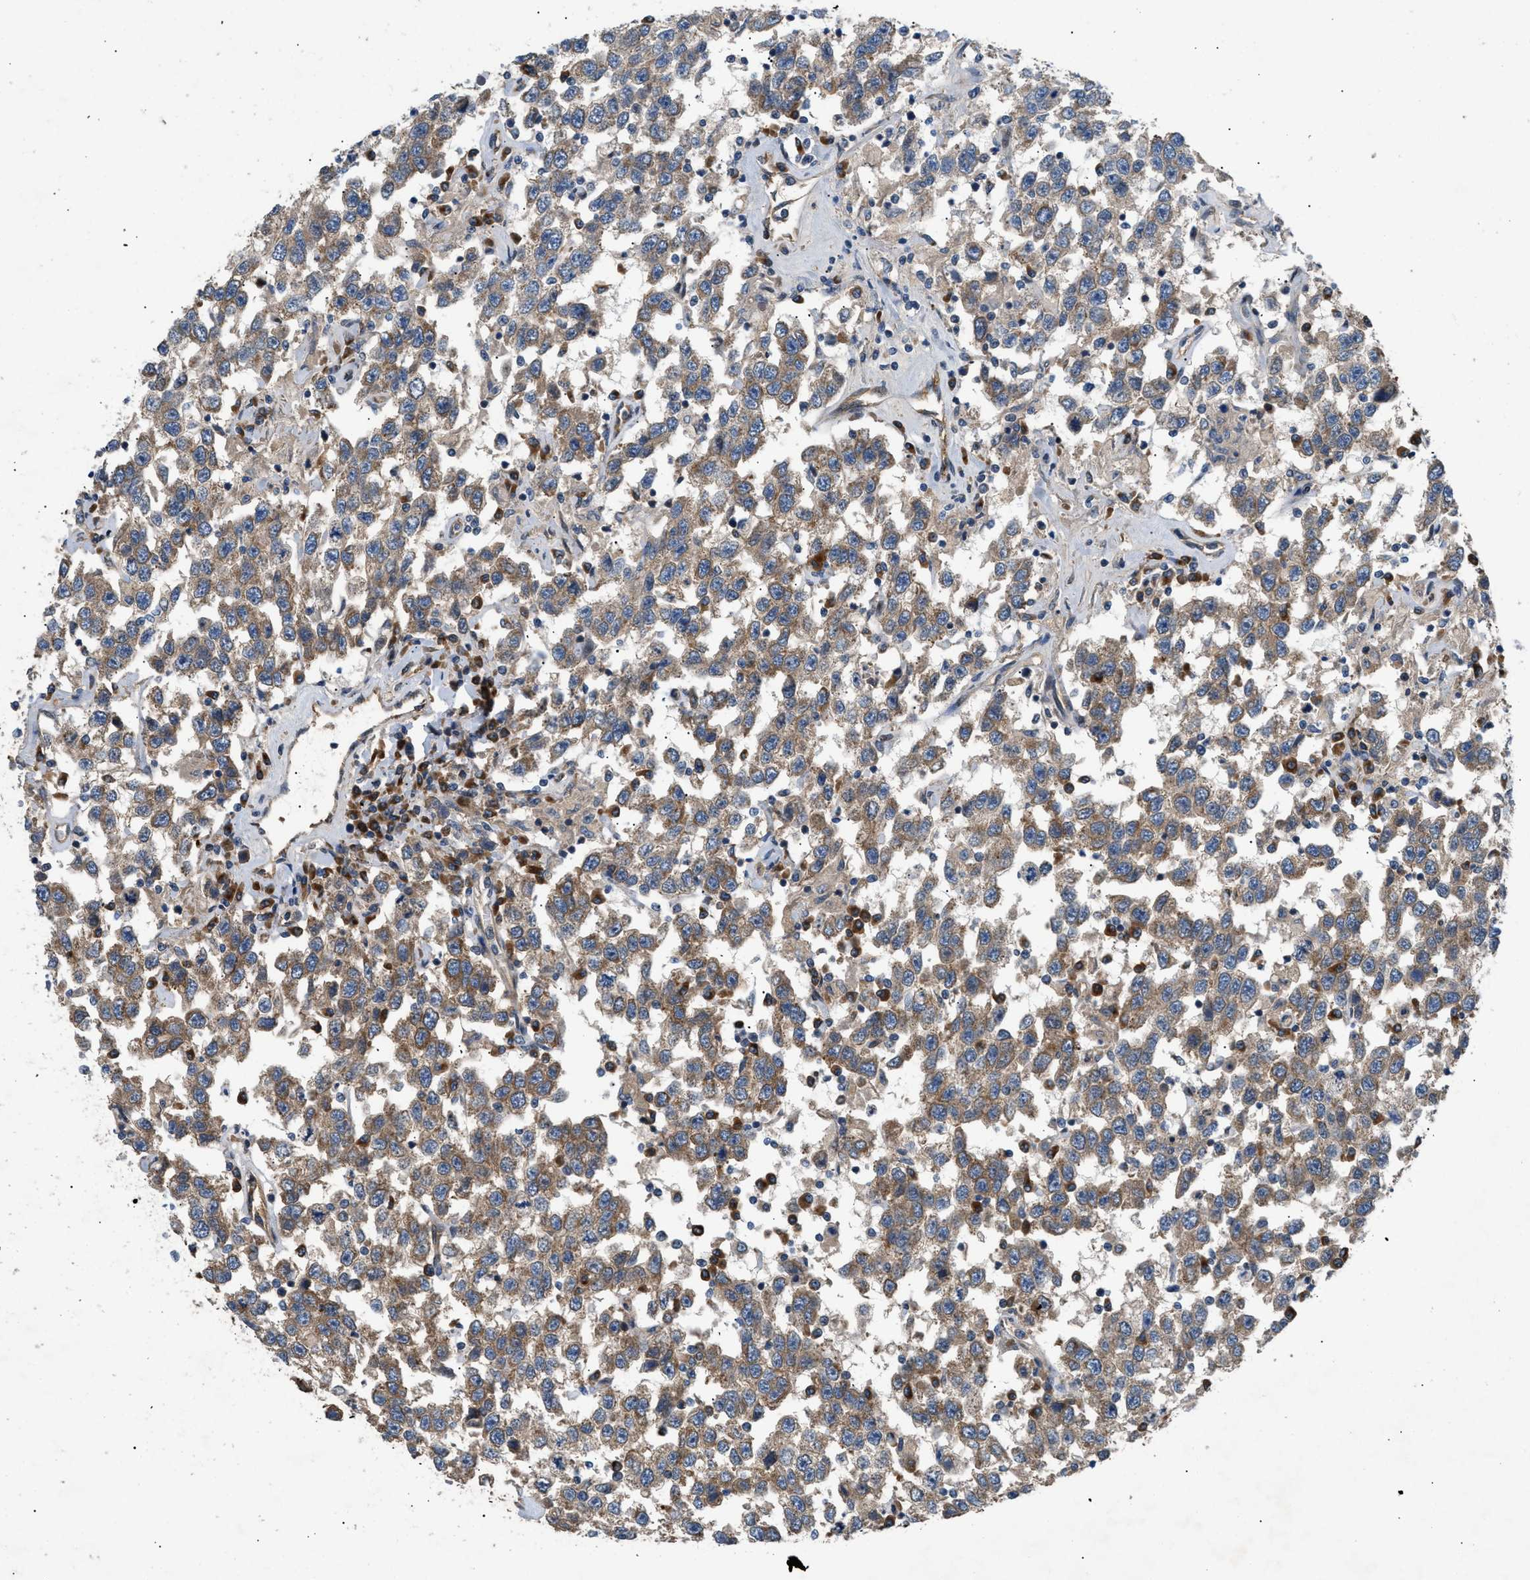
{"staining": {"intensity": "moderate", "quantity": ">75%", "location": "cytoplasmic/membranous"}, "tissue": "testis cancer", "cell_type": "Tumor cells", "image_type": "cancer", "snomed": [{"axis": "morphology", "description": "Seminoma, NOS"}, {"axis": "topography", "description": "Testis"}], "caption": "Tumor cells demonstrate medium levels of moderate cytoplasmic/membranous expression in approximately >75% of cells in human testis cancer (seminoma).", "gene": "LYSMD3", "patient": {"sex": "male", "age": 41}}